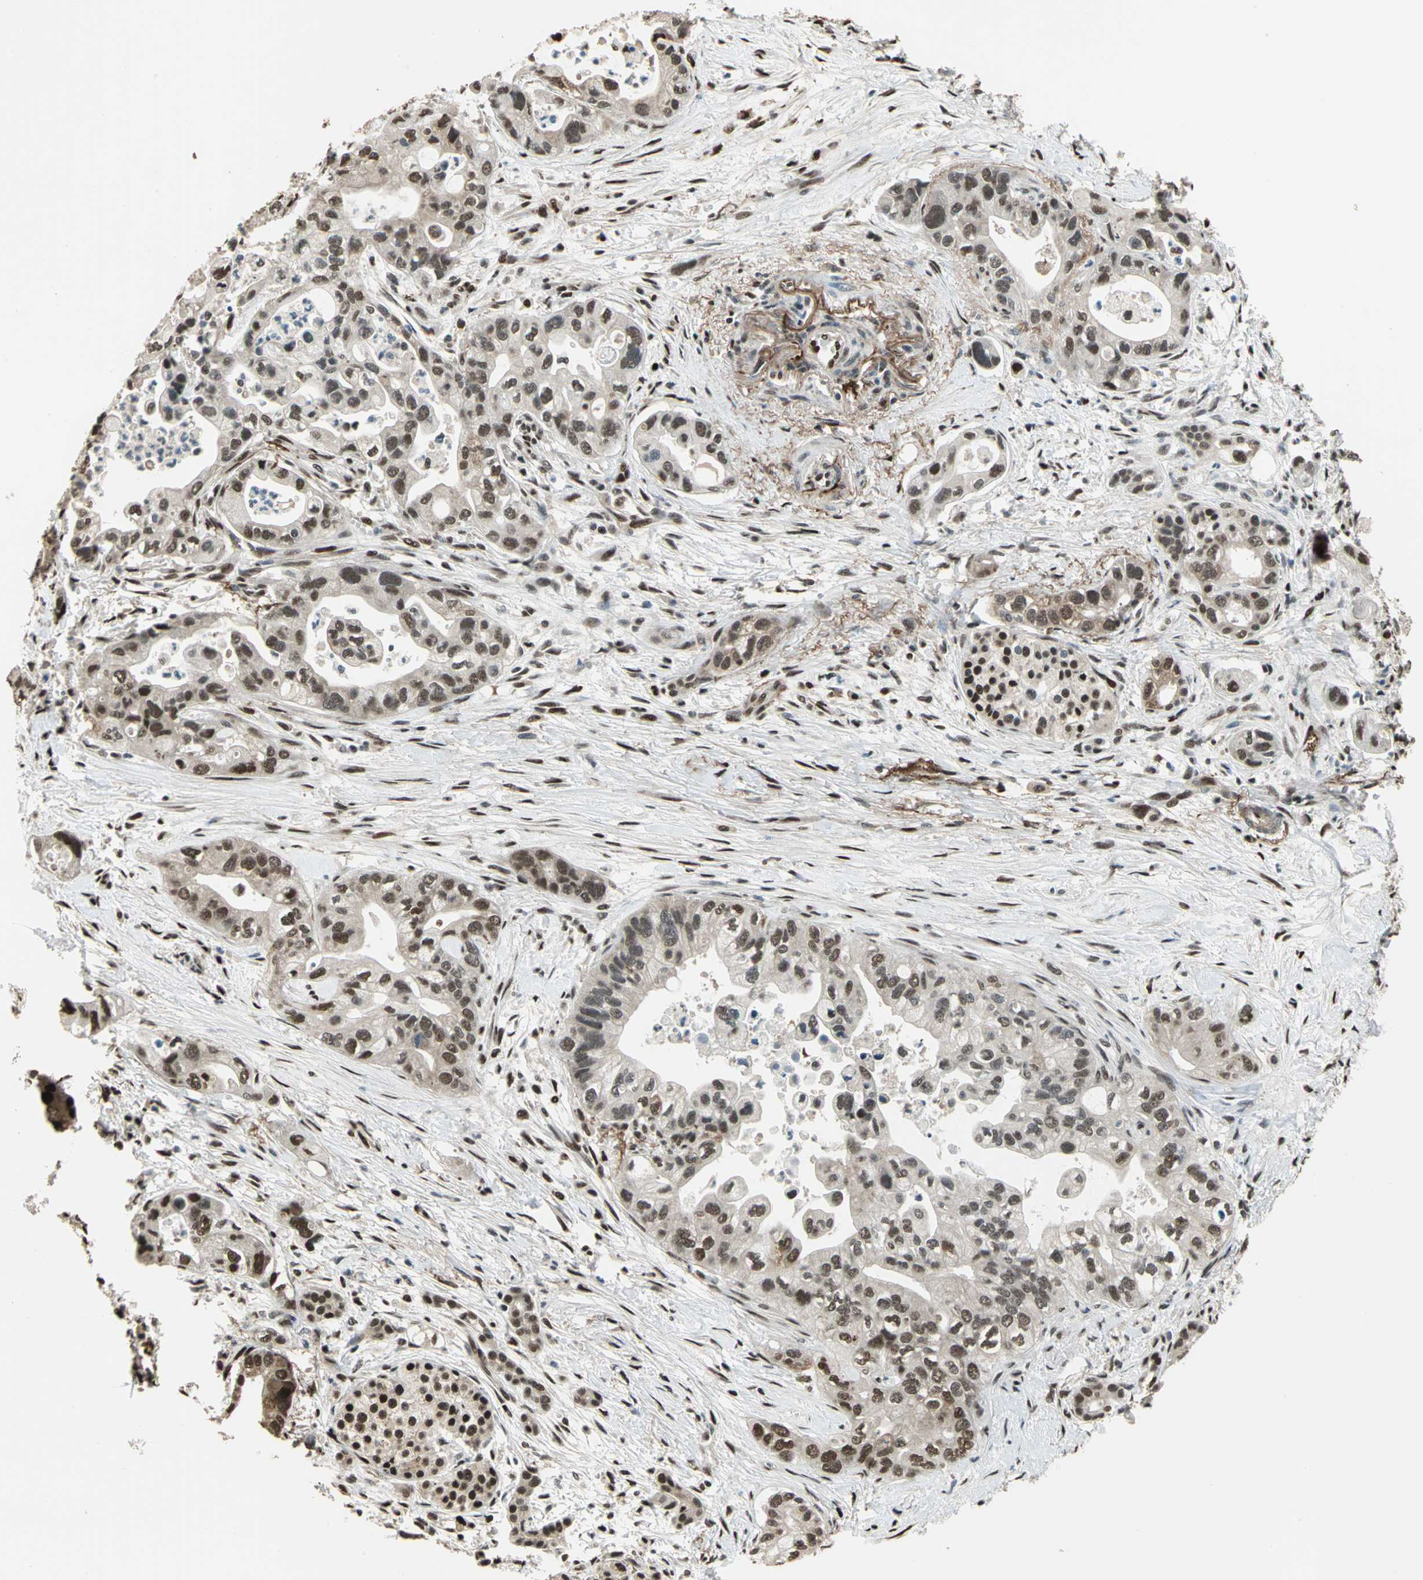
{"staining": {"intensity": "moderate", "quantity": ">75%", "location": "nuclear"}, "tissue": "pancreatic cancer", "cell_type": "Tumor cells", "image_type": "cancer", "snomed": [{"axis": "morphology", "description": "Adenocarcinoma, NOS"}, {"axis": "topography", "description": "Pancreas"}], "caption": "A photomicrograph of adenocarcinoma (pancreatic) stained for a protein exhibits moderate nuclear brown staining in tumor cells.", "gene": "MIS18BP1", "patient": {"sex": "male", "age": 70}}